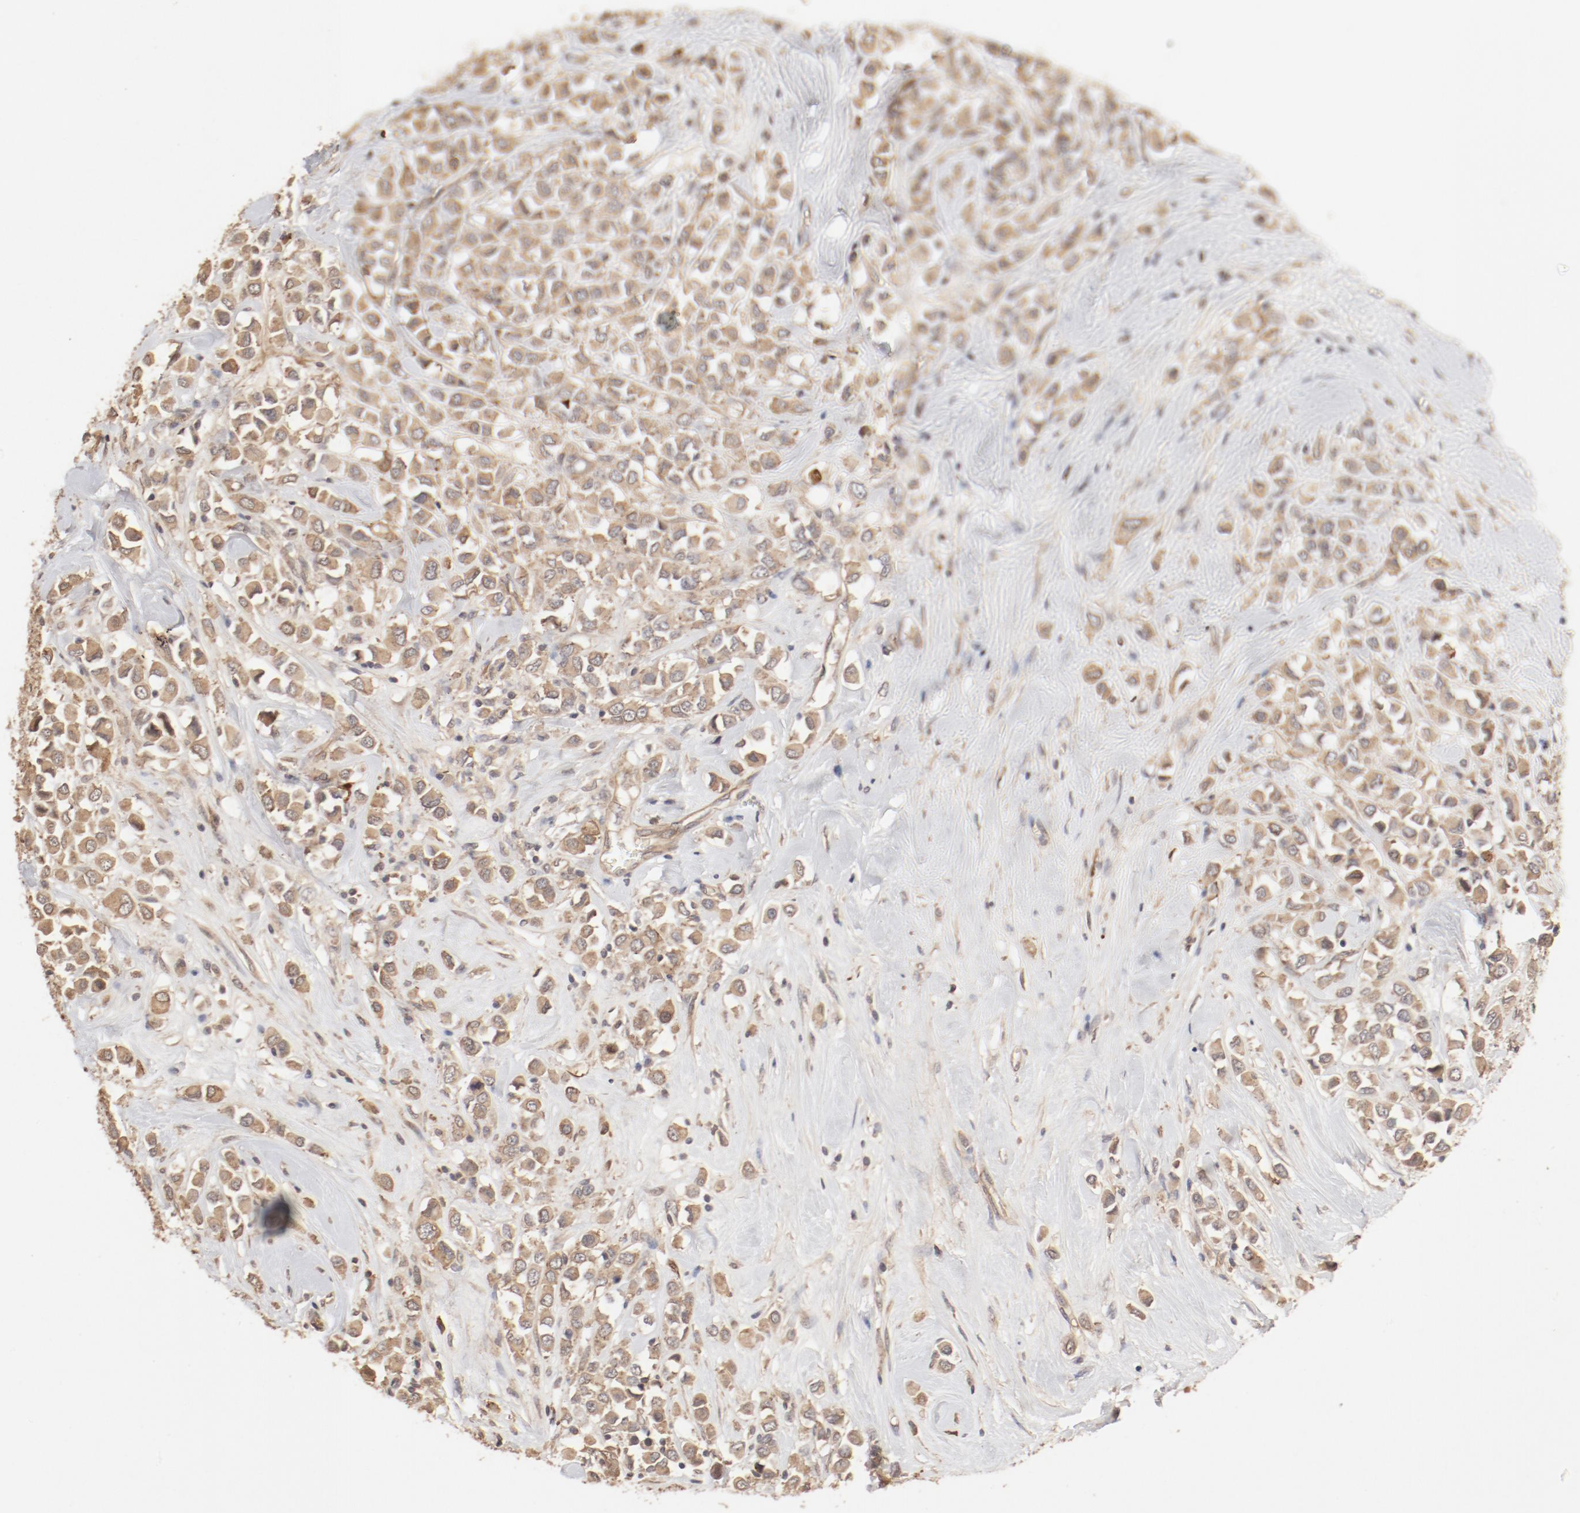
{"staining": {"intensity": "moderate", "quantity": ">75%", "location": "cytoplasmic/membranous"}, "tissue": "breast cancer", "cell_type": "Tumor cells", "image_type": "cancer", "snomed": [{"axis": "morphology", "description": "Duct carcinoma"}, {"axis": "topography", "description": "Breast"}], "caption": "Infiltrating ductal carcinoma (breast) stained with DAB (3,3'-diaminobenzidine) immunohistochemistry (IHC) shows medium levels of moderate cytoplasmic/membranous positivity in approximately >75% of tumor cells. Immunohistochemistry (ihc) stains the protein of interest in brown and the nuclei are stained blue.", "gene": "IL3RA", "patient": {"sex": "female", "age": 61}}